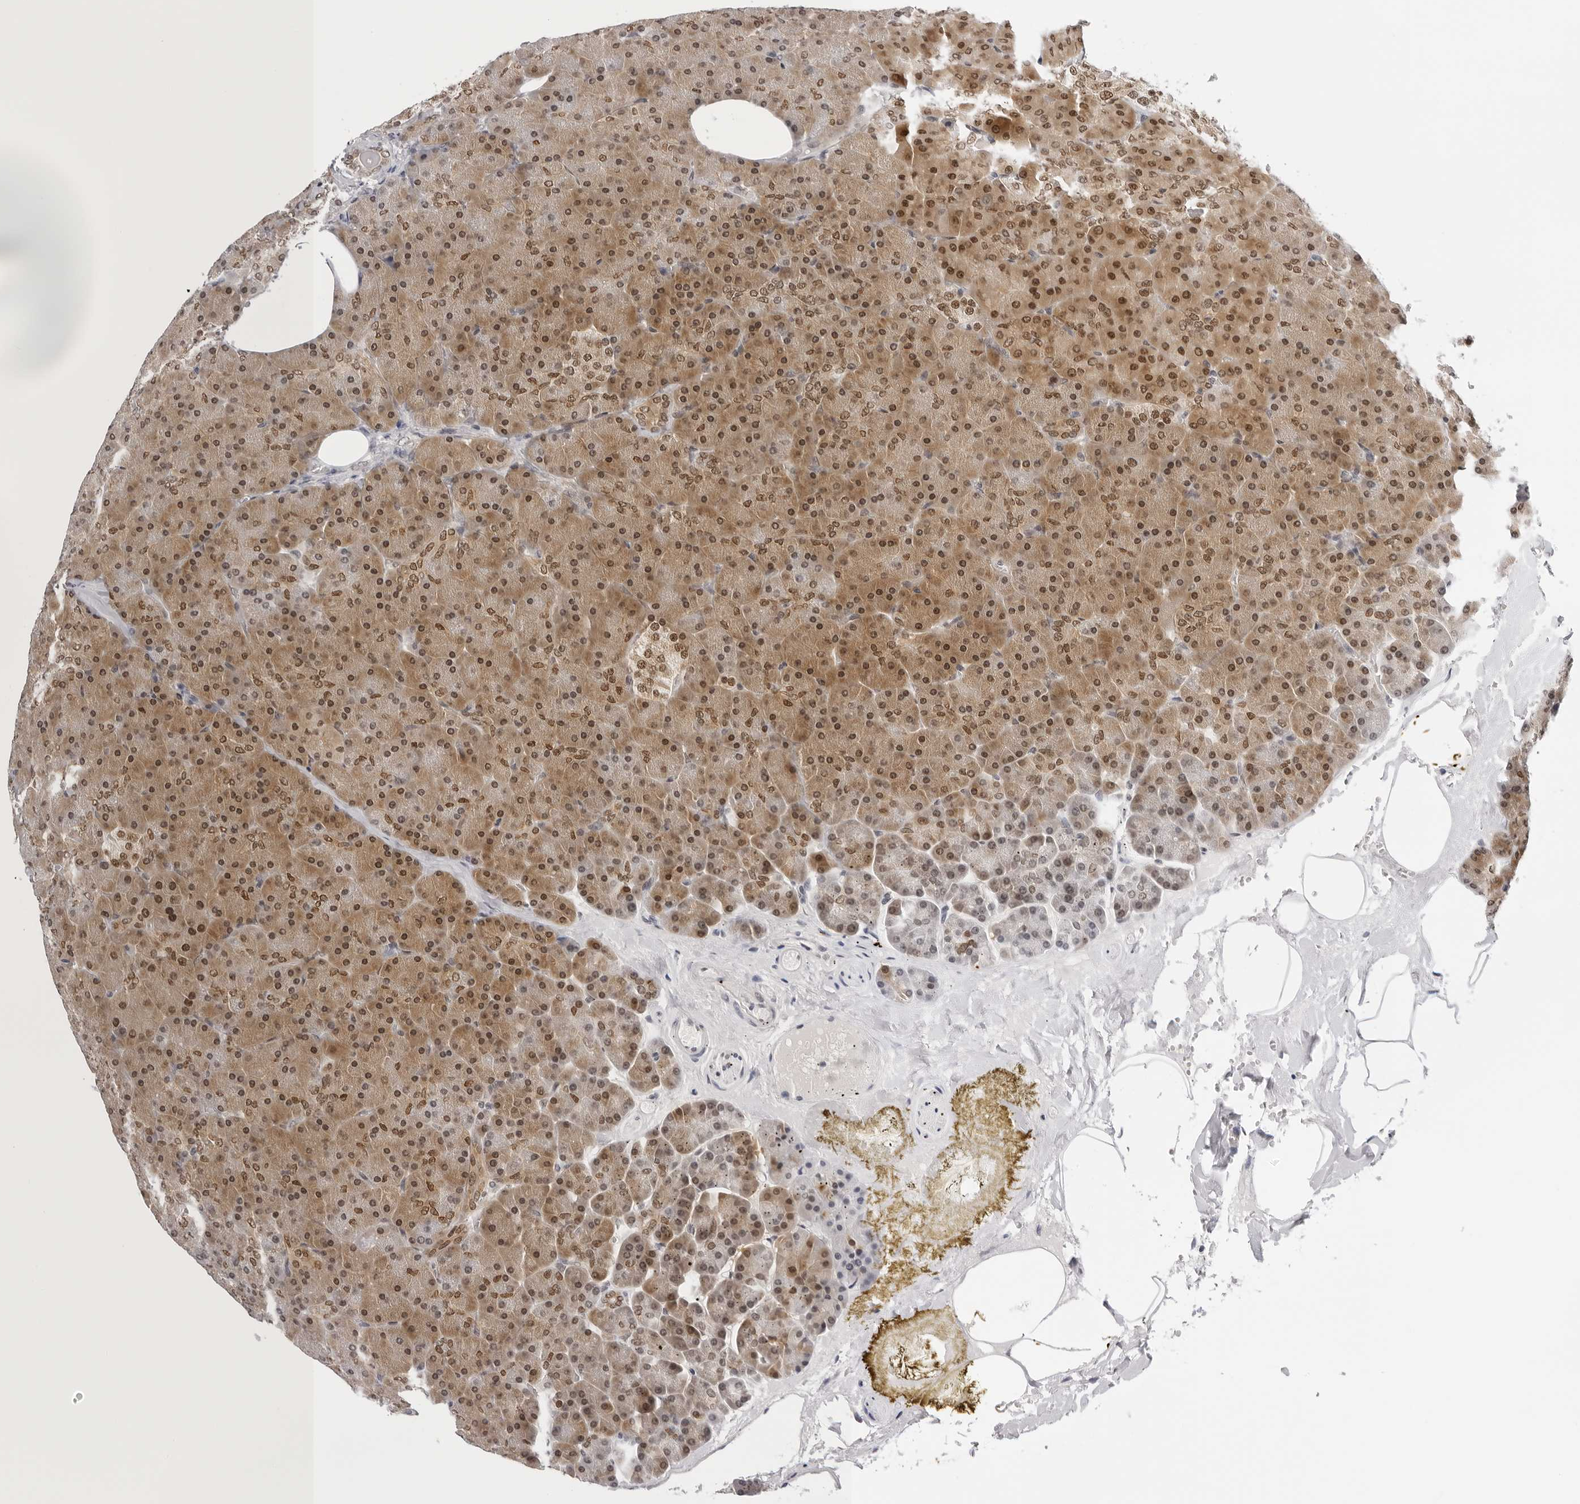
{"staining": {"intensity": "moderate", "quantity": ">75%", "location": "cytoplasmic/membranous,nuclear"}, "tissue": "pancreas", "cell_type": "Exocrine glandular cells", "image_type": "normal", "snomed": [{"axis": "morphology", "description": "Normal tissue, NOS"}, {"axis": "topography", "description": "Pancreas"}], "caption": "There is medium levels of moderate cytoplasmic/membranous,nuclear positivity in exocrine glandular cells of unremarkable pancreas, as demonstrated by immunohistochemical staining (brown color).", "gene": "WDR77", "patient": {"sex": "female", "age": 35}}